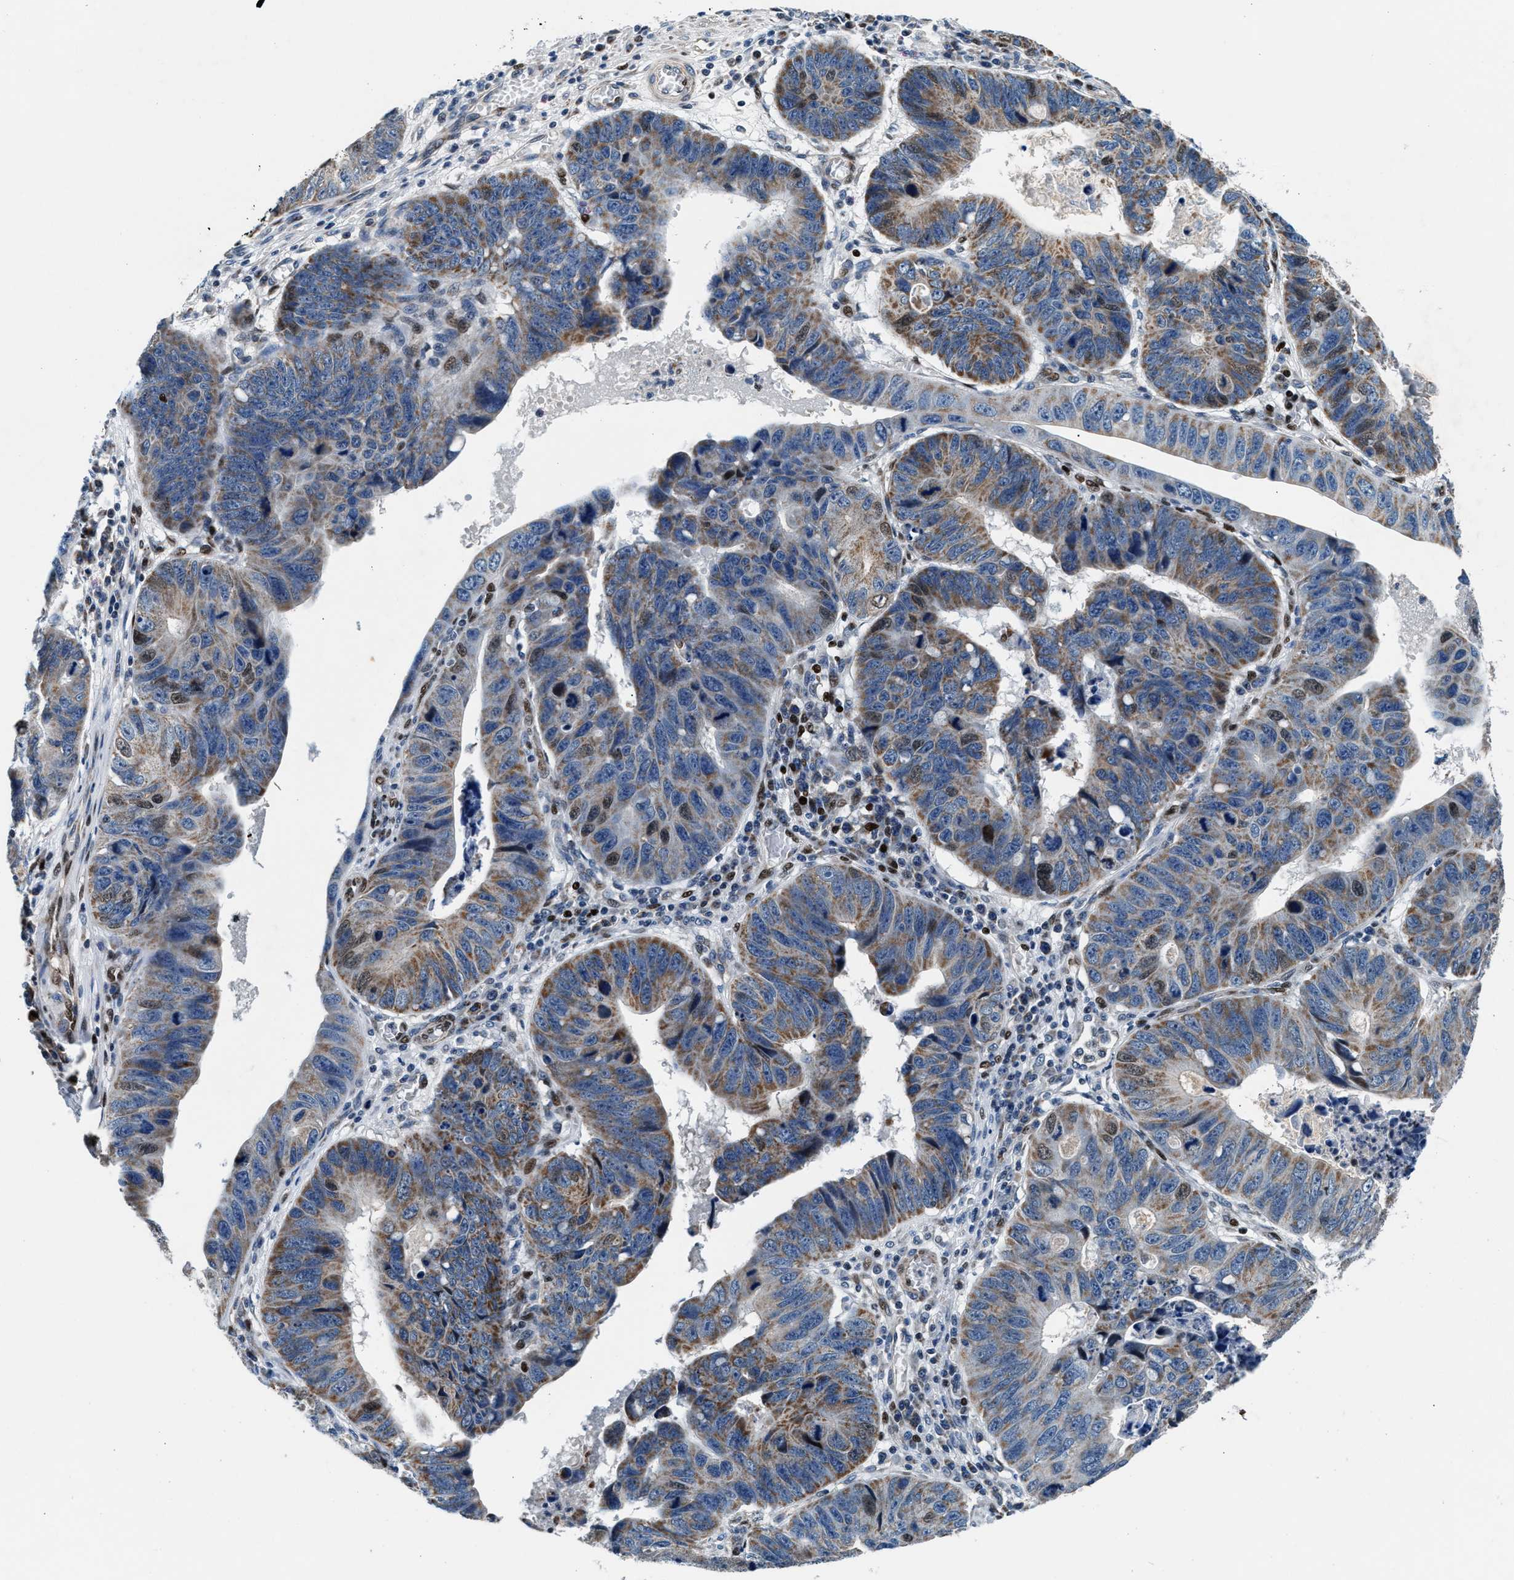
{"staining": {"intensity": "moderate", "quantity": ">75%", "location": "cytoplasmic/membranous"}, "tissue": "stomach cancer", "cell_type": "Tumor cells", "image_type": "cancer", "snomed": [{"axis": "morphology", "description": "Adenocarcinoma, NOS"}, {"axis": "topography", "description": "Stomach"}], "caption": "Stomach cancer stained with DAB immunohistochemistry (IHC) exhibits medium levels of moderate cytoplasmic/membranous staining in approximately >75% of tumor cells. Using DAB (3,3'-diaminobenzidine) (brown) and hematoxylin (blue) stains, captured at high magnification using brightfield microscopy.", "gene": "PRRC2B", "patient": {"sex": "male", "age": 59}}